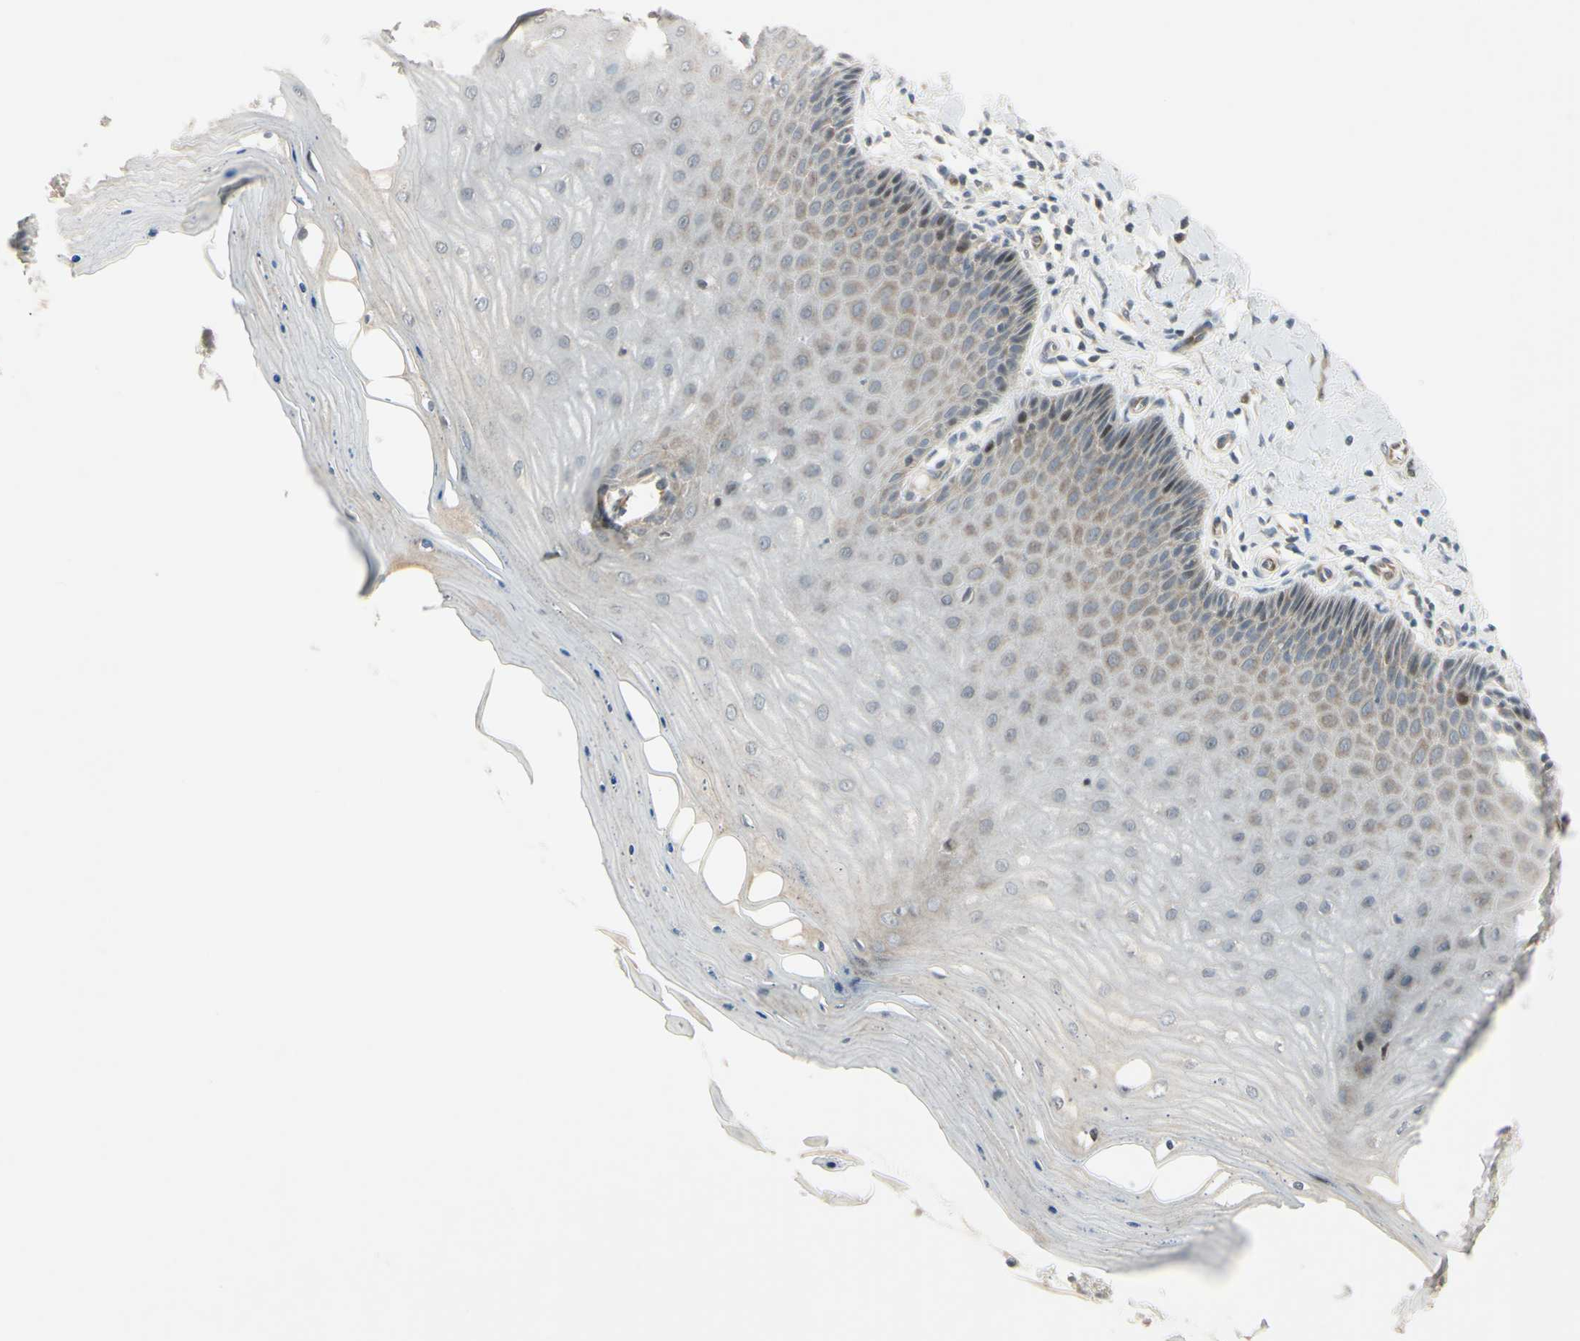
{"staining": {"intensity": "moderate", "quantity": ">75%", "location": "cytoplasmic/membranous"}, "tissue": "cervix", "cell_type": "Glandular cells", "image_type": "normal", "snomed": [{"axis": "morphology", "description": "Normal tissue, NOS"}, {"axis": "topography", "description": "Cervix"}], "caption": "This histopathology image displays IHC staining of unremarkable cervix, with medium moderate cytoplasmic/membranous staining in about >75% of glandular cells.", "gene": "NDFIP1", "patient": {"sex": "female", "age": 55}}